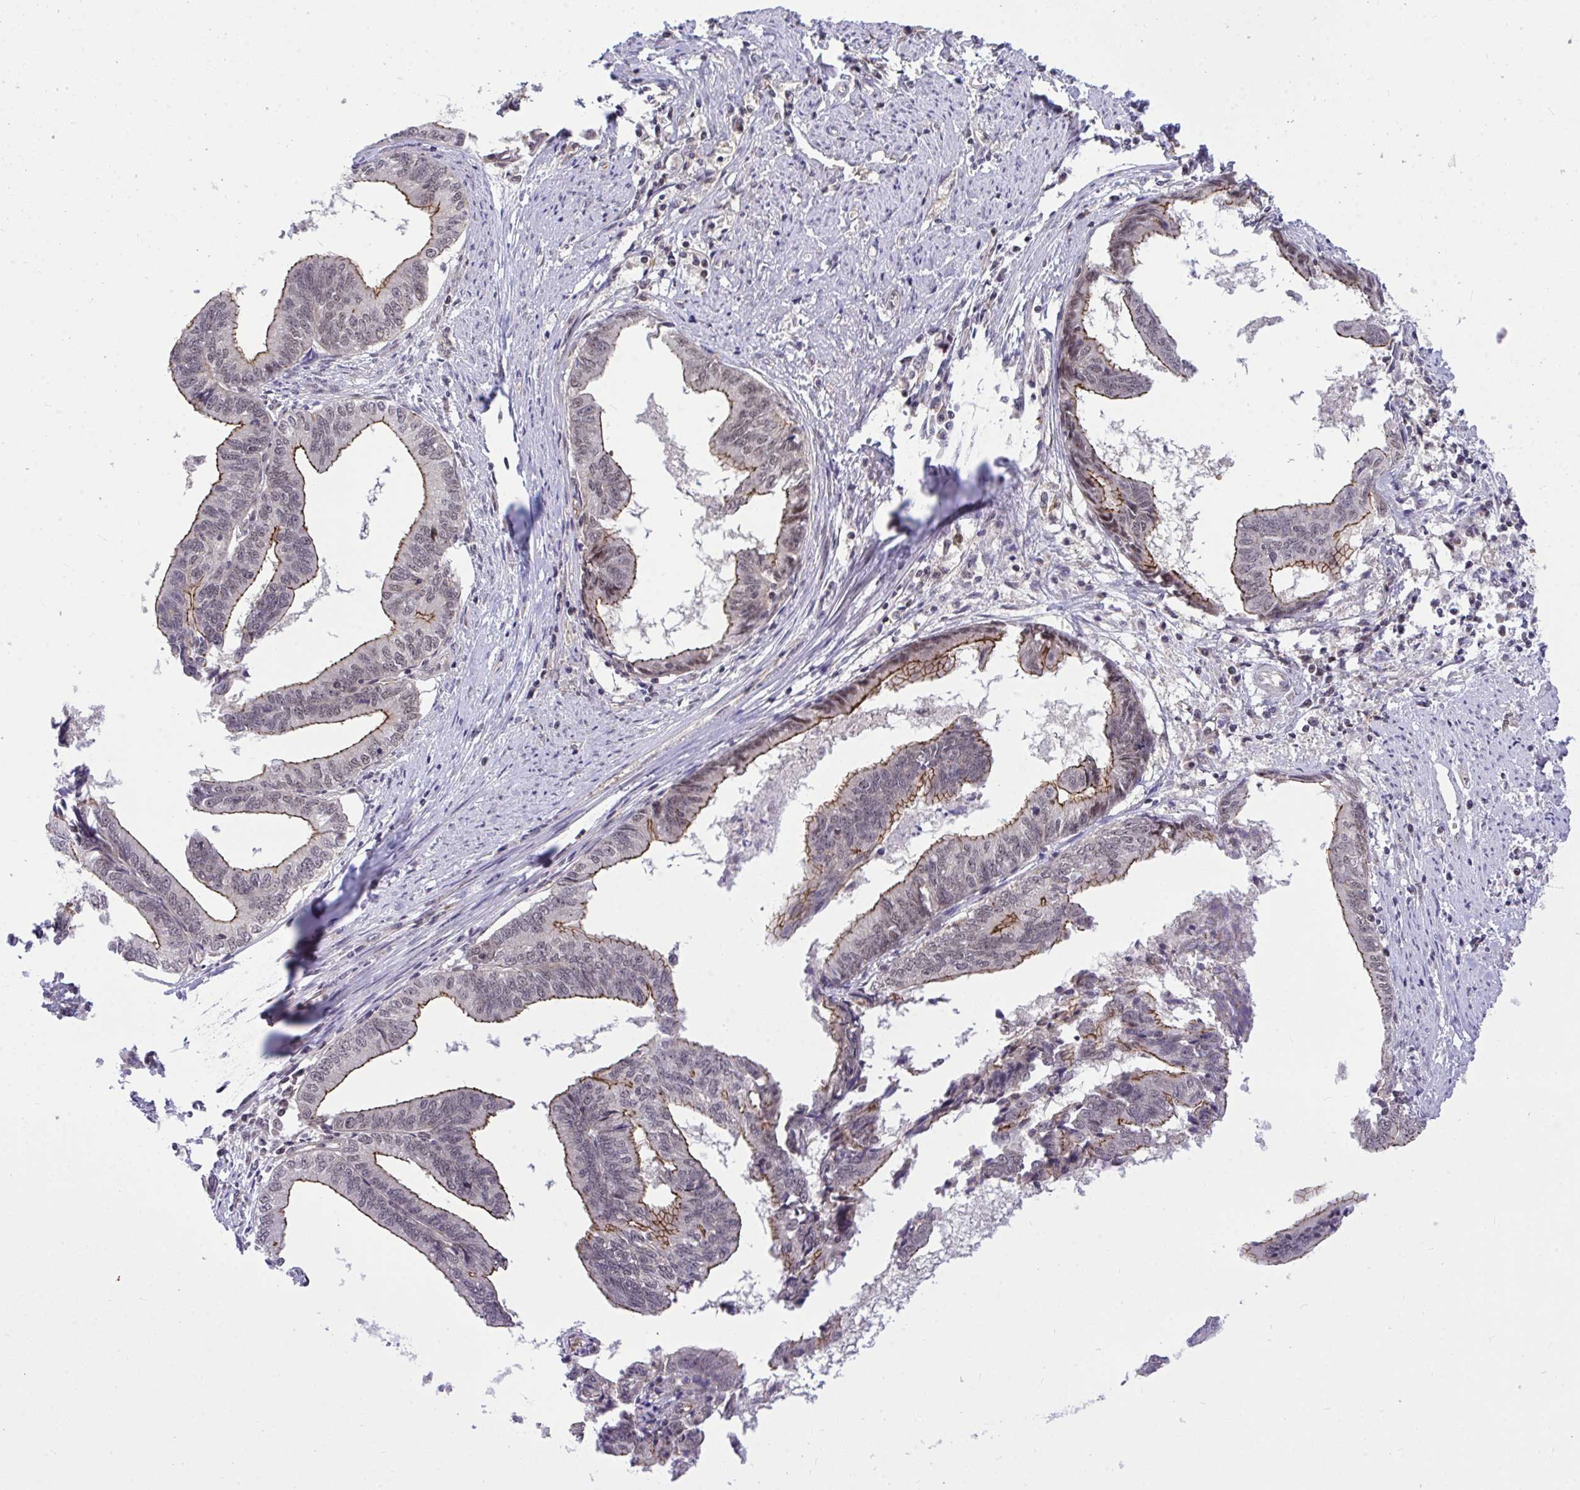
{"staining": {"intensity": "moderate", "quantity": "<25%", "location": "cytoplasmic/membranous"}, "tissue": "endometrial cancer", "cell_type": "Tumor cells", "image_type": "cancer", "snomed": [{"axis": "morphology", "description": "Adenocarcinoma, NOS"}, {"axis": "topography", "description": "Endometrium"}], "caption": "IHC image of endometrial cancer (adenocarcinoma) stained for a protein (brown), which exhibits low levels of moderate cytoplasmic/membranous positivity in about <25% of tumor cells.", "gene": "PPP1CA", "patient": {"sex": "female", "age": 65}}